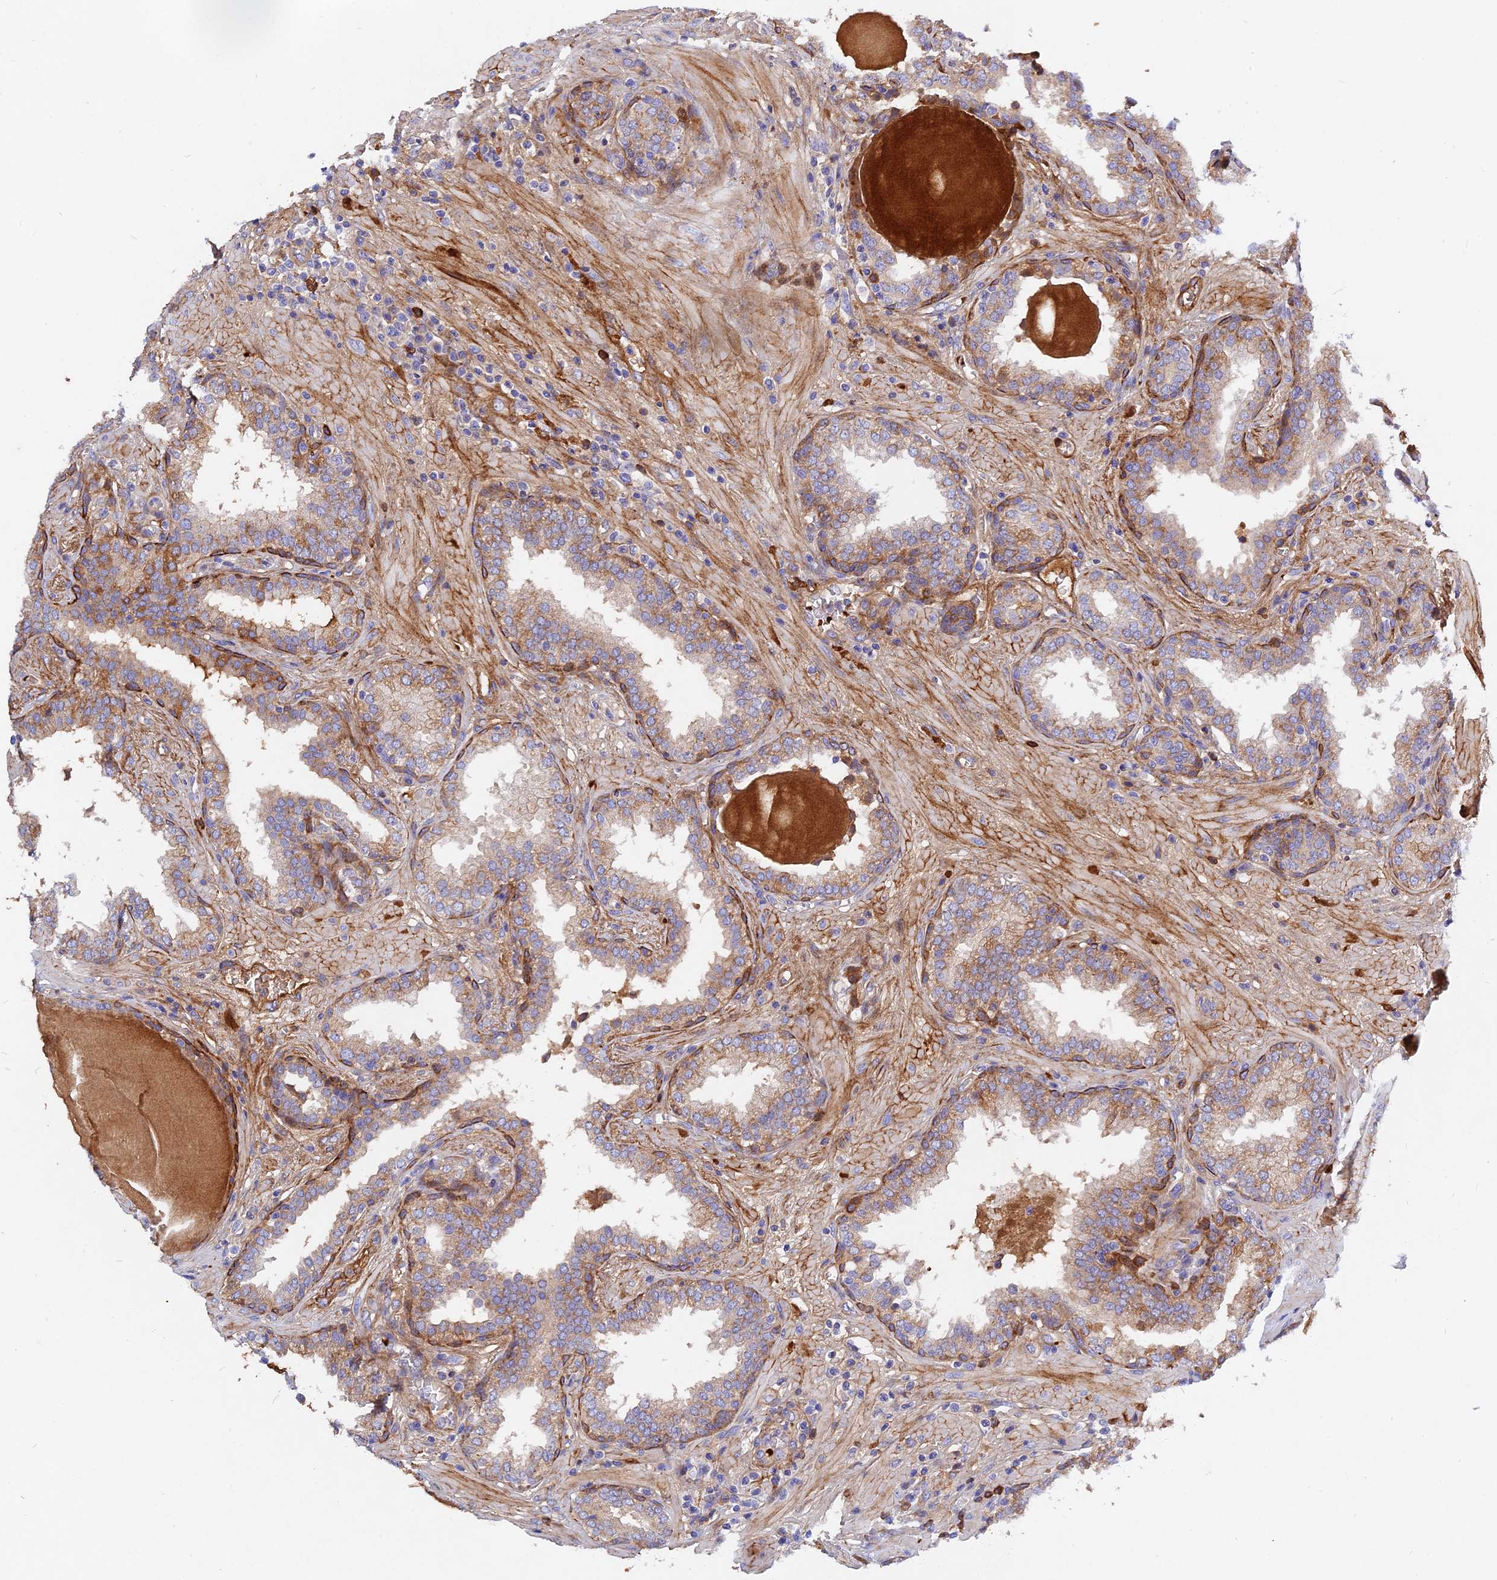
{"staining": {"intensity": "moderate", "quantity": "25%-75%", "location": "cytoplasmic/membranous"}, "tissue": "prostate", "cell_type": "Glandular cells", "image_type": "normal", "snomed": [{"axis": "morphology", "description": "Normal tissue, NOS"}, {"axis": "topography", "description": "Prostate"}], "caption": "Immunohistochemistry (IHC) image of normal prostate: human prostate stained using immunohistochemistry displays medium levels of moderate protein expression localized specifically in the cytoplasmic/membranous of glandular cells, appearing as a cytoplasmic/membranous brown color.", "gene": "MROH1", "patient": {"sex": "male", "age": 51}}